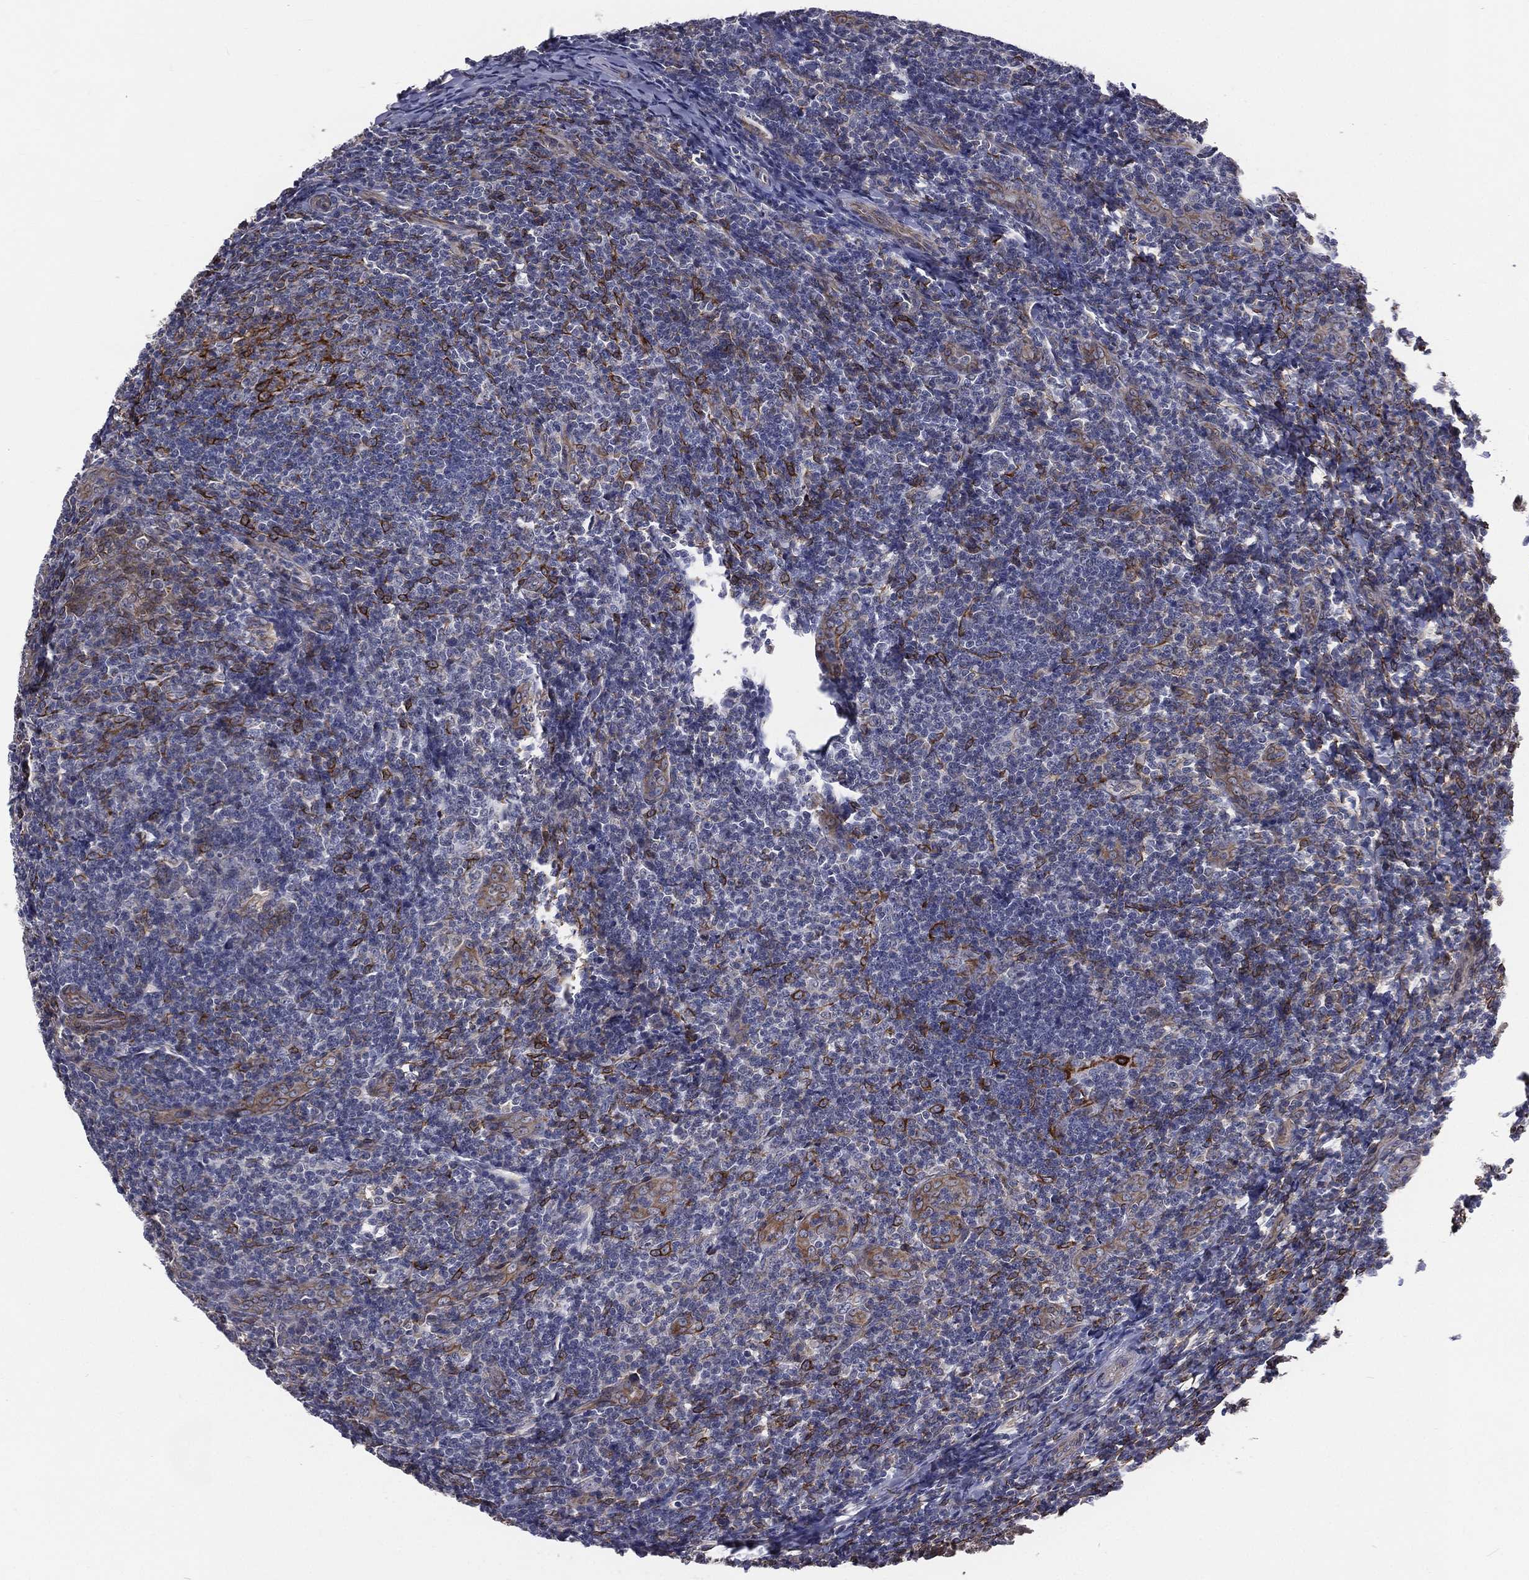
{"staining": {"intensity": "strong", "quantity": "<25%", "location": "cytoplasmic/membranous"}, "tissue": "tonsil", "cell_type": "Germinal center cells", "image_type": "normal", "snomed": [{"axis": "morphology", "description": "Normal tissue, NOS"}, {"axis": "topography", "description": "Tonsil"}], "caption": "The photomicrograph demonstrates immunohistochemical staining of unremarkable tonsil. There is strong cytoplasmic/membranous positivity is present in approximately <25% of germinal center cells.", "gene": "PGRMC1", "patient": {"sex": "male", "age": 20}}